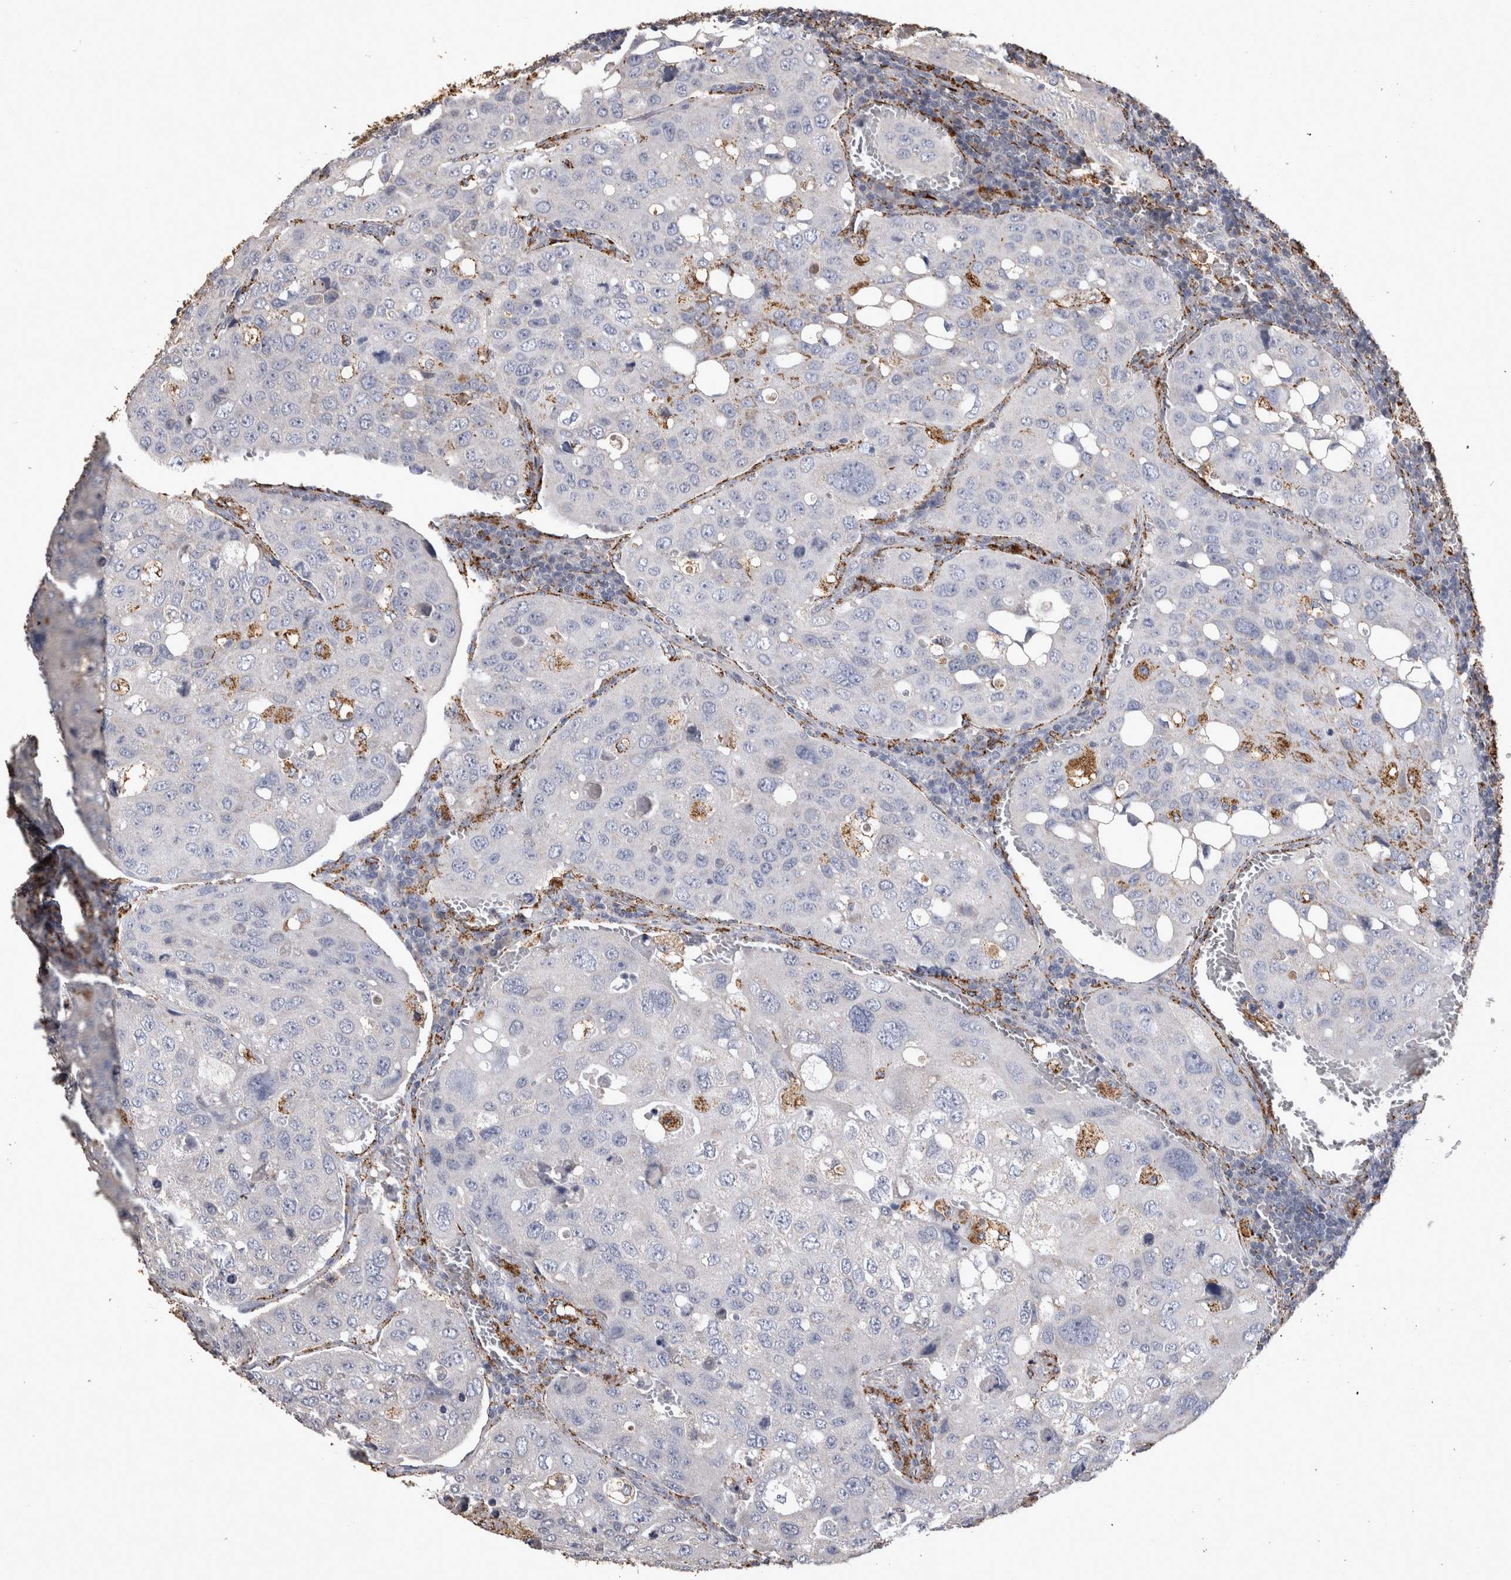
{"staining": {"intensity": "negative", "quantity": "none", "location": "none"}, "tissue": "urothelial cancer", "cell_type": "Tumor cells", "image_type": "cancer", "snomed": [{"axis": "morphology", "description": "Urothelial carcinoma, High grade"}, {"axis": "topography", "description": "Lymph node"}, {"axis": "topography", "description": "Urinary bladder"}], "caption": "Urothelial carcinoma (high-grade) was stained to show a protein in brown. There is no significant staining in tumor cells. (Immunohistochemistry (ihc), brightfield microscopy, high magnification).", "gene": "DKK3", "patient": {"sex": "male", "age": 51}}